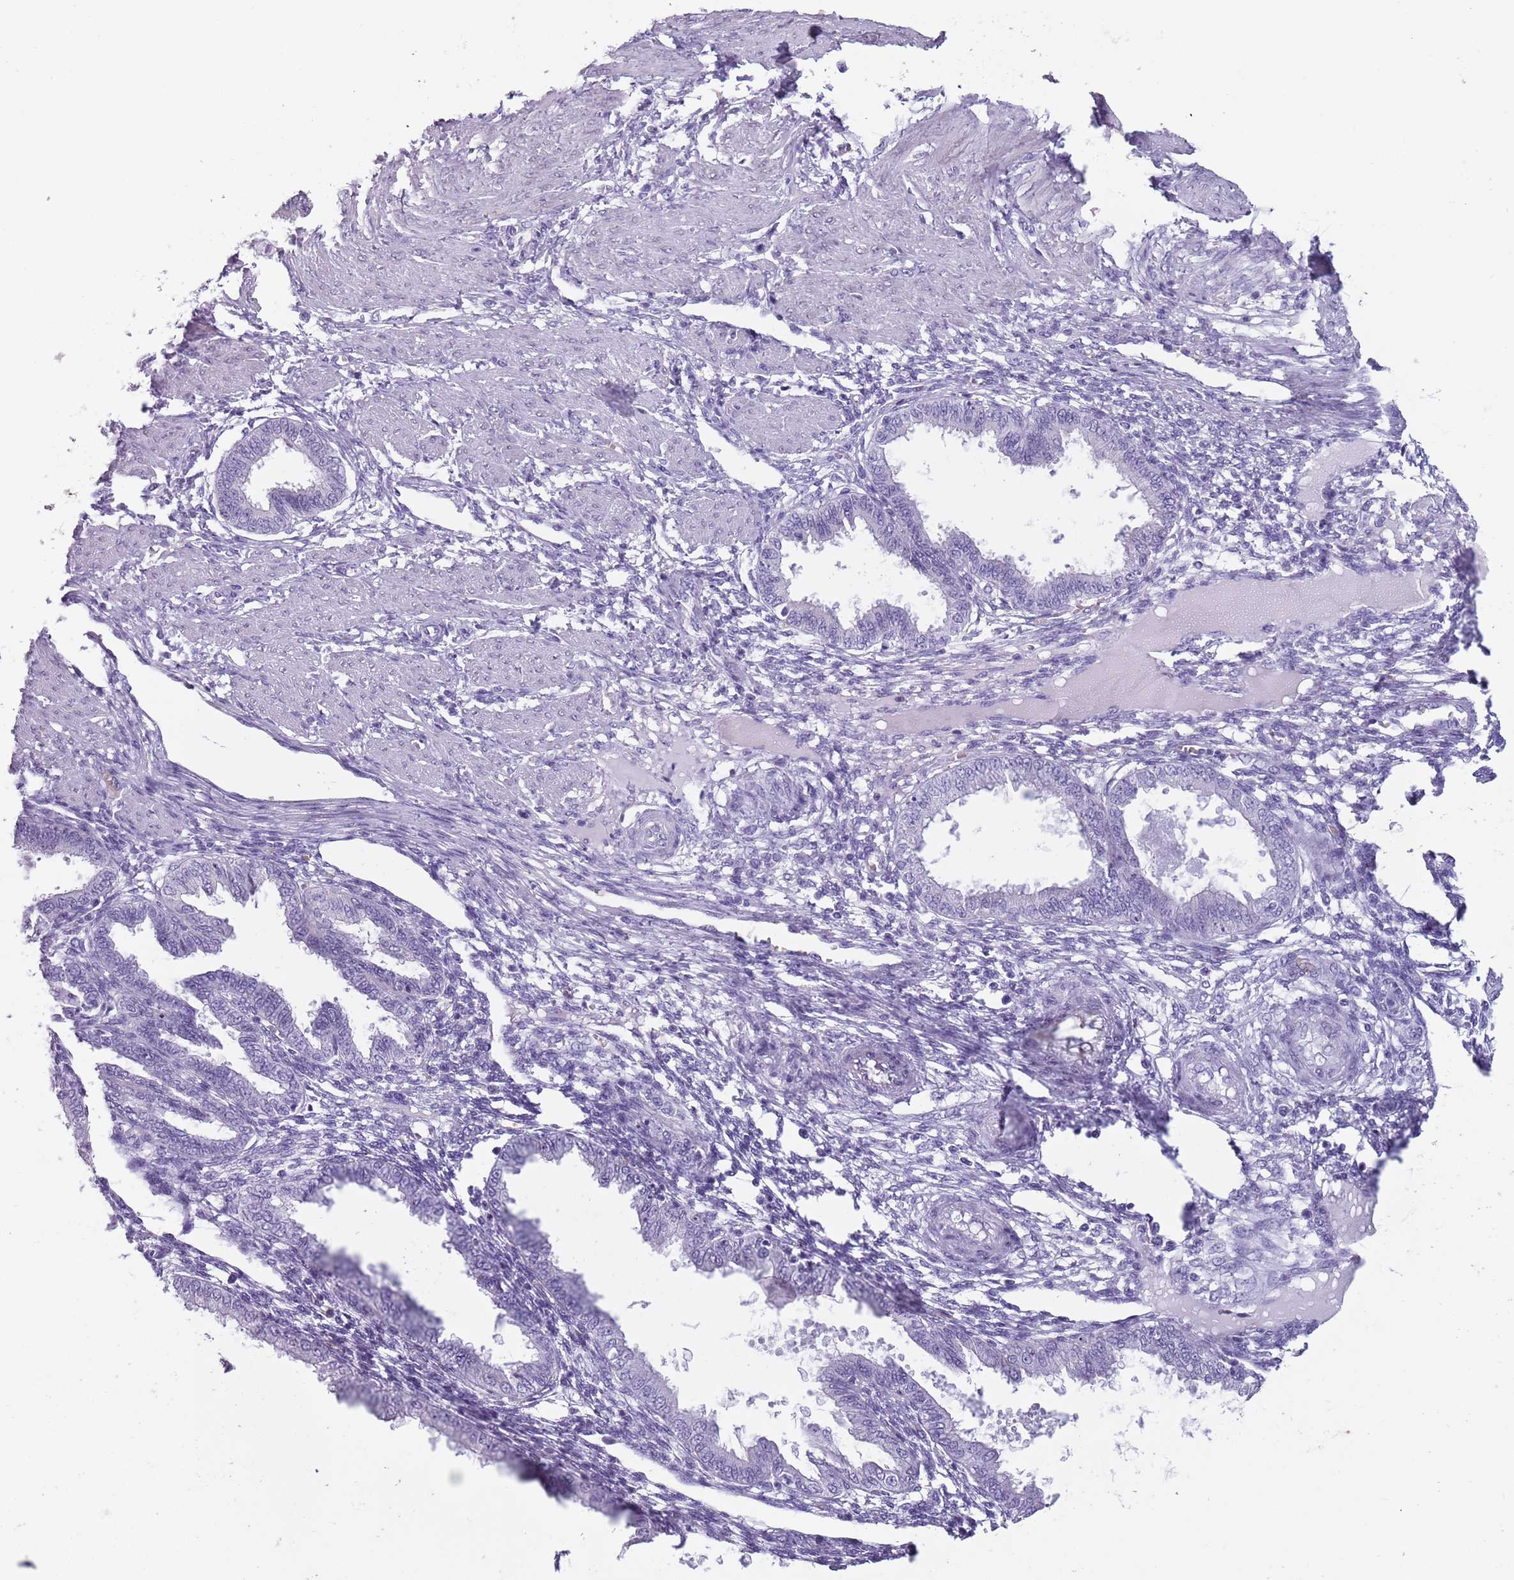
{"staining": {"intensity": "negative", "quantity": "none", "location": "none"}, "tissue": "endometrium", "cell_type": "Cells in endometrial stroma", "image_type": "normal", "snomed": [{"axis": "morphology", "description": "Normal tissue, NOS"}, {"axis": "topography", "description": "Endometrium"}], "caption": "Immunohistochemistry (IHC) of normal endometrium exhibits no positivity in cells in endometrial stroma. (Immunohistochemistry (IHC), brightfield microscopy, high magnification).", "gene": "SPESP1", "patient": {"sex": "female", "age": 33}}